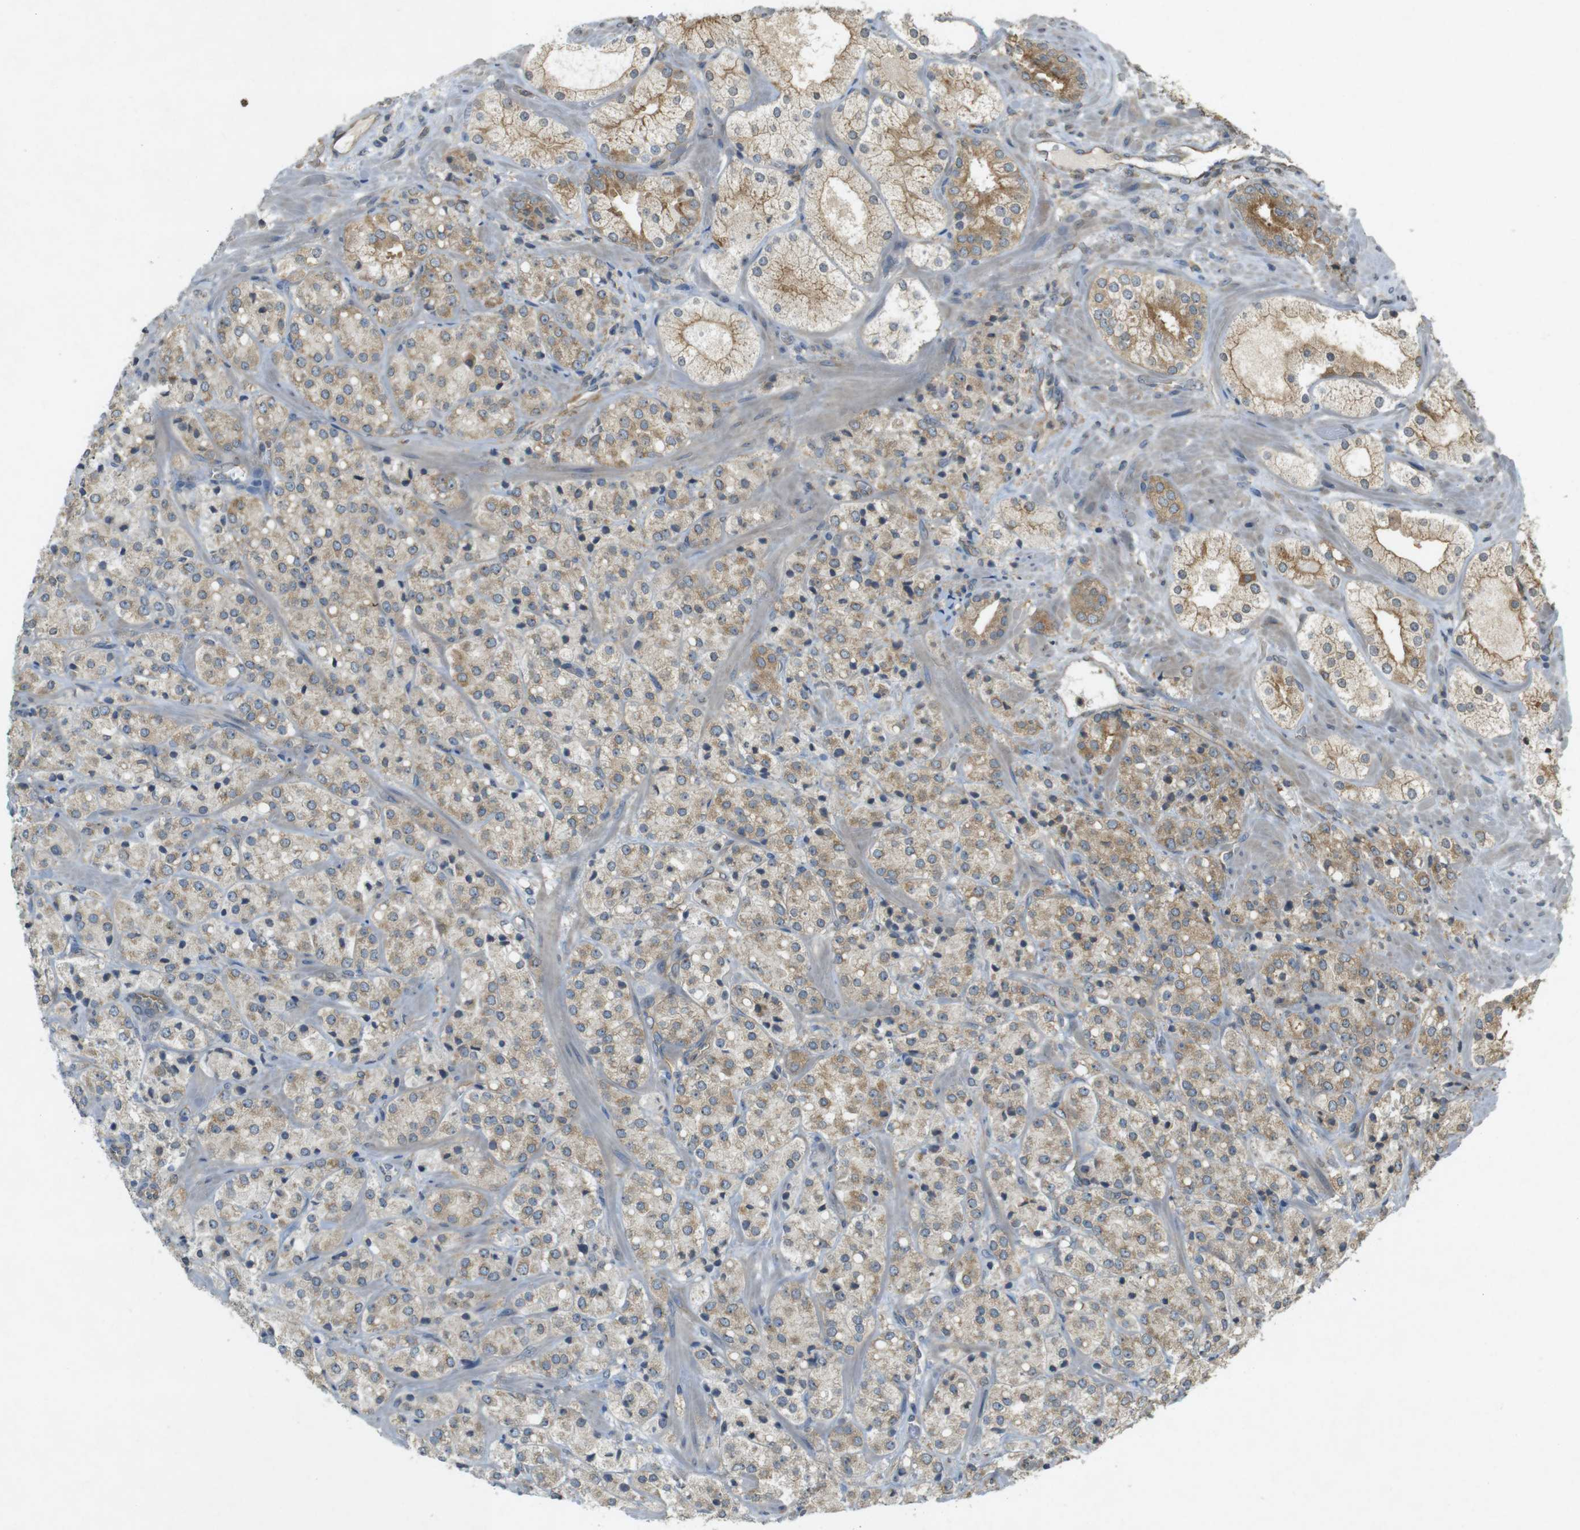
{"staining": {"intensity": "moderate", "quantity": ">75%", "location": "cytoplasmic/membranous"}, "tissue": "prostate cancer", "cell_type": "Tumor cells", "image_type": "cancer", "snomed": [{"axis": "morphology", "description": "Adenocarcinoma, High grade"}, {"axis": "topography", "description": "Prostate"}], "caption": "A histopathology image of adenocarcinoma (high-grade) (prostate) stained for a protein displays moderate cytoplasmic/membranous brown staining in tumor cells. The staining was performed using DAB (3,3'-diaminobenzidine) to visualize the protein expression in brown, while the nuclei were stained in blue with hematoxylin (Magnification: 20x).", "gene": "KIF5B", "patient": {"sex": "male", "age": 64}}